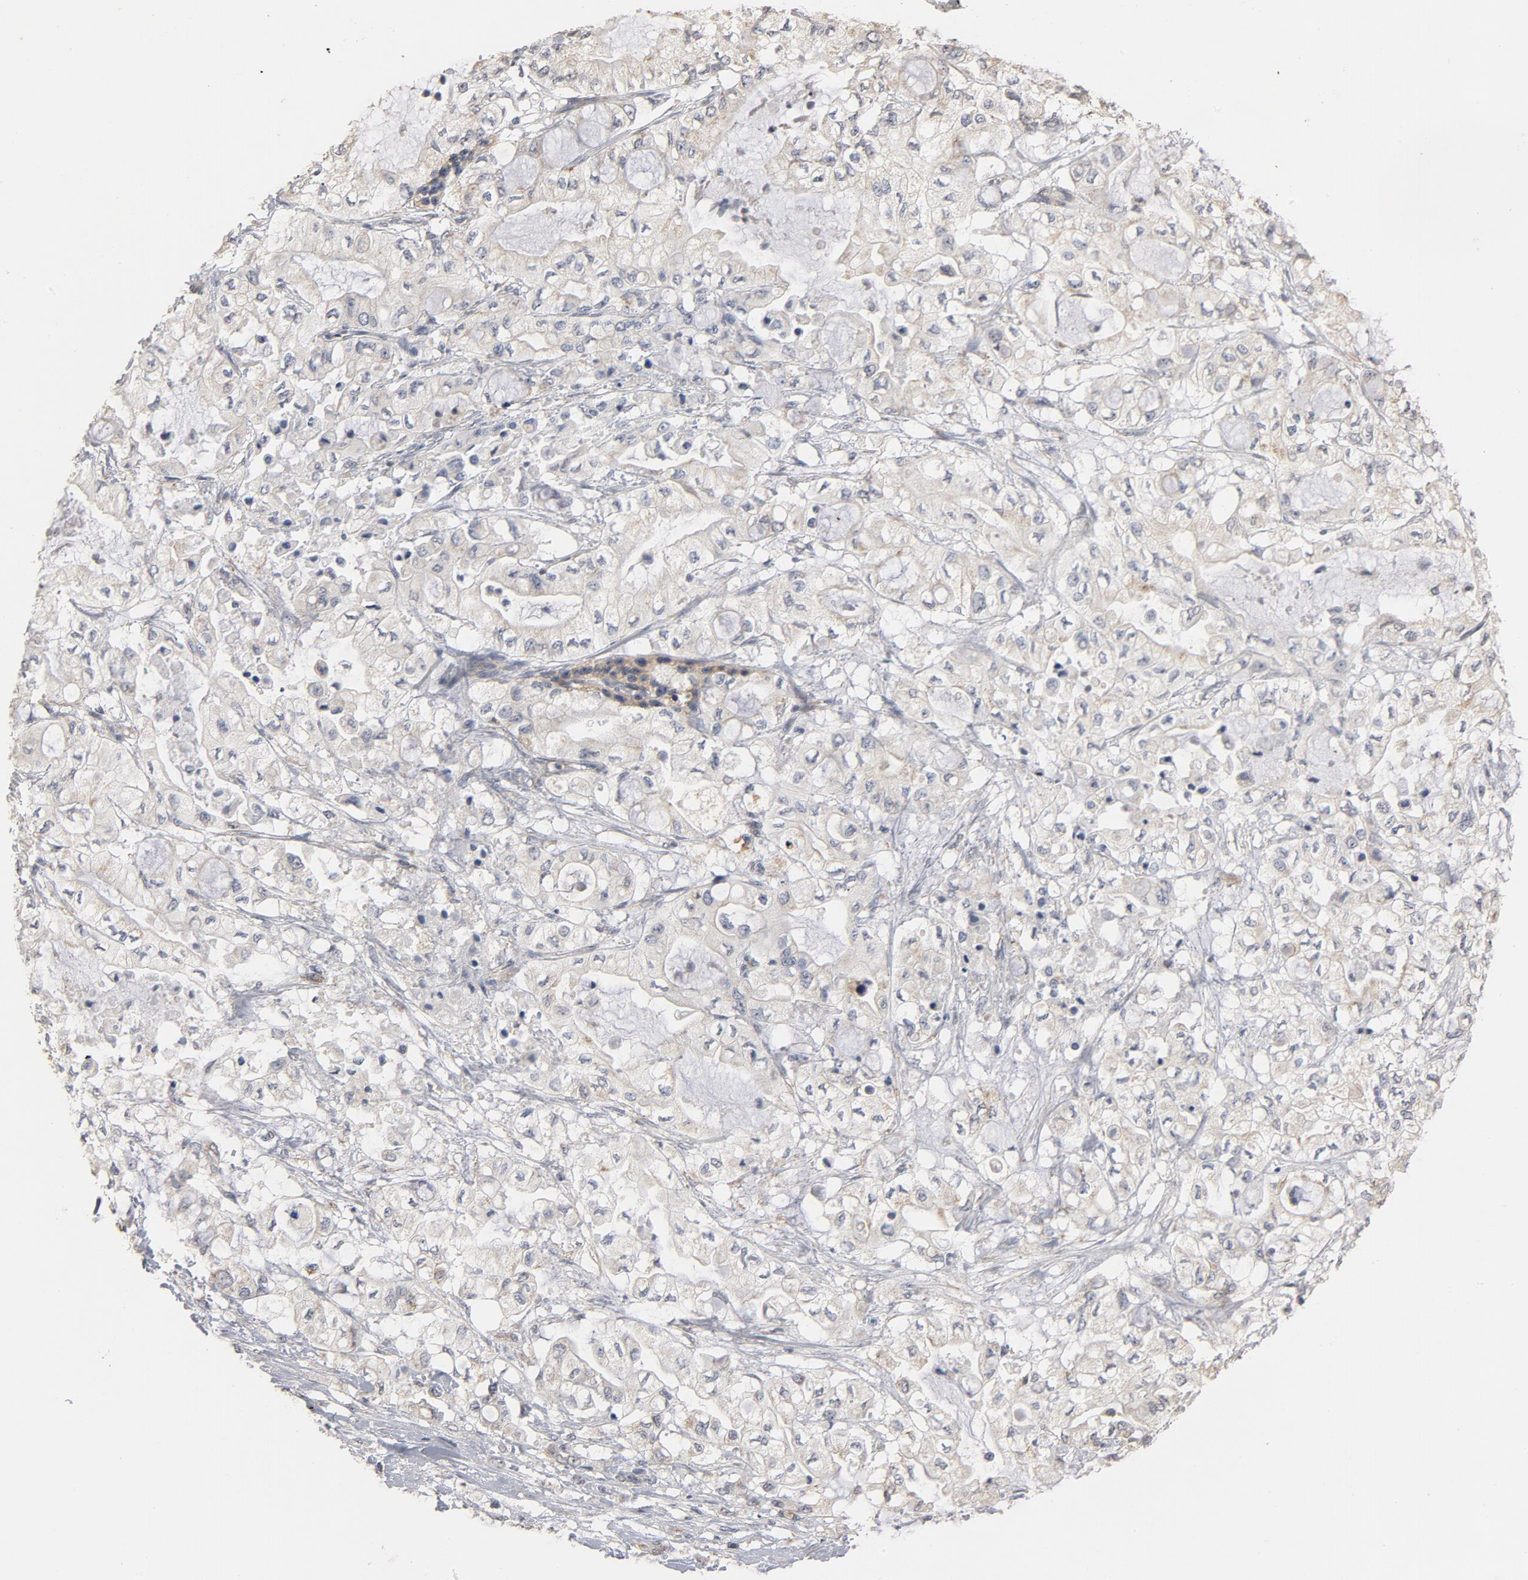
{"staining": {"intensity": "negative", "quantity": "none", "location": "none"}, "tissue": "pancreatic cancer", "cell_type": "Tumor cells", "image_type": "cancer", "snomed": [{"axis": "morphology", "description": "Adenocarcinoma, NOS"}, {"axis": "topography", "description": "Pancreas"}], "caption": "A histopathology image of pancreatic adenocarcinoma stained for a protein shows no brown staining in tumor cells. (DAB (3,3'-diaminobenzidine) immunohistochemistry, high magnification).", "gene": "GNG2", "patient": {"sex": "male", "age": 79}}